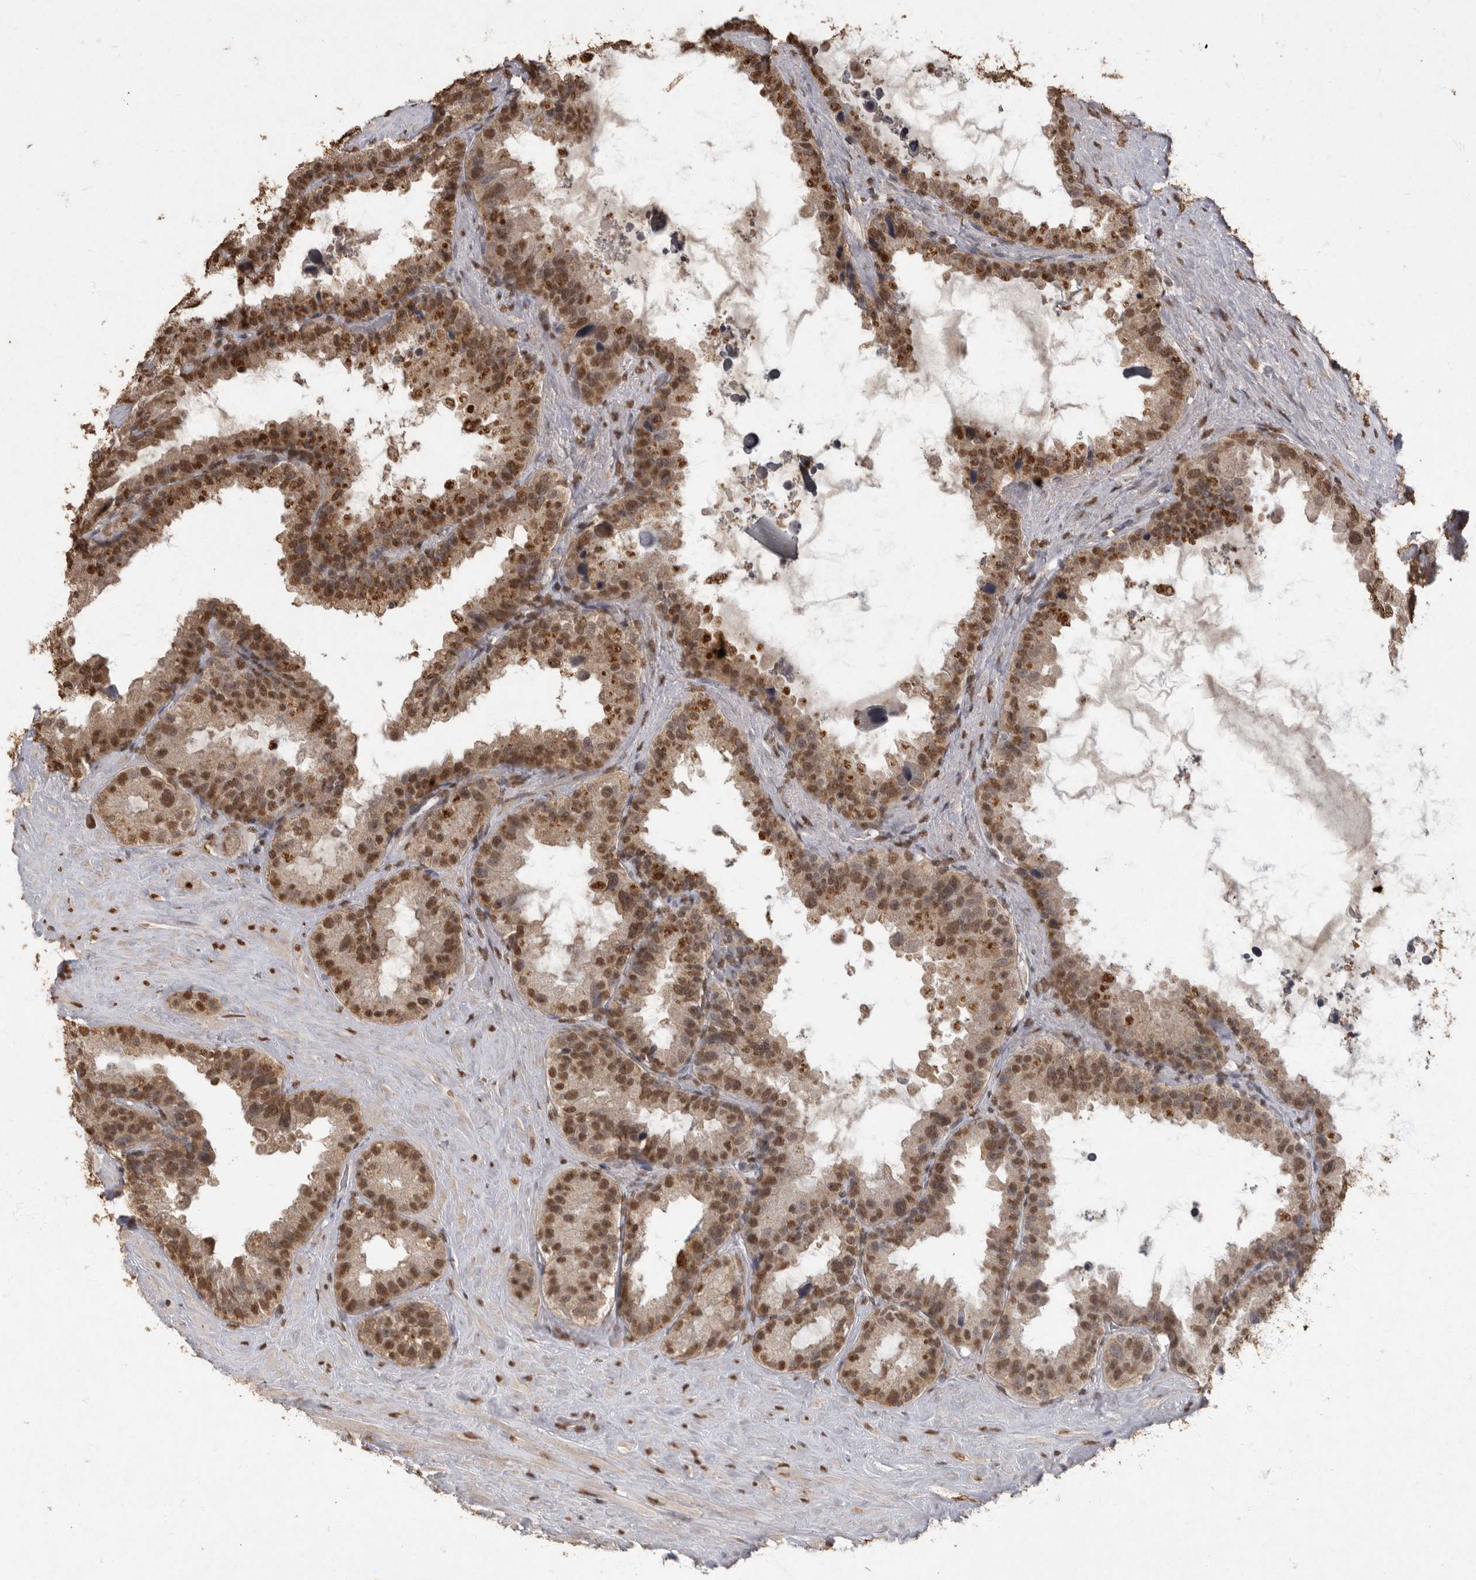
{"staining": {"intensity": "moderate", "quantity": ">75%", "location": "cytoplasmic/membranous,nuclear"}, "tissue": "seminal vesicle", "cell_type": "Glandular cells", "image_type": "normal", "snomed": [{"axis": "morphology", "description": "Normal tissue, NOS"}, {"axis": "topography", "description": "Seminal veicle"}], "caption": "High-magnification brightfield microscopy of unremarkable seminal vesicle stained with DAB (3,3'-diaminobenzidine) (brown) and counterstained with hematoxylin (blue). glandular cells exhibit moderate cytoplasmic/membranous,nuclear expression is appreciated in approximately>75% of cells. Using DAB (brown) and hematoxylin (blue) stains, captured at high magnification using brightfield microscopy.", "gene": "NBL1", "patient": {"sex": "male", "age": 80}}